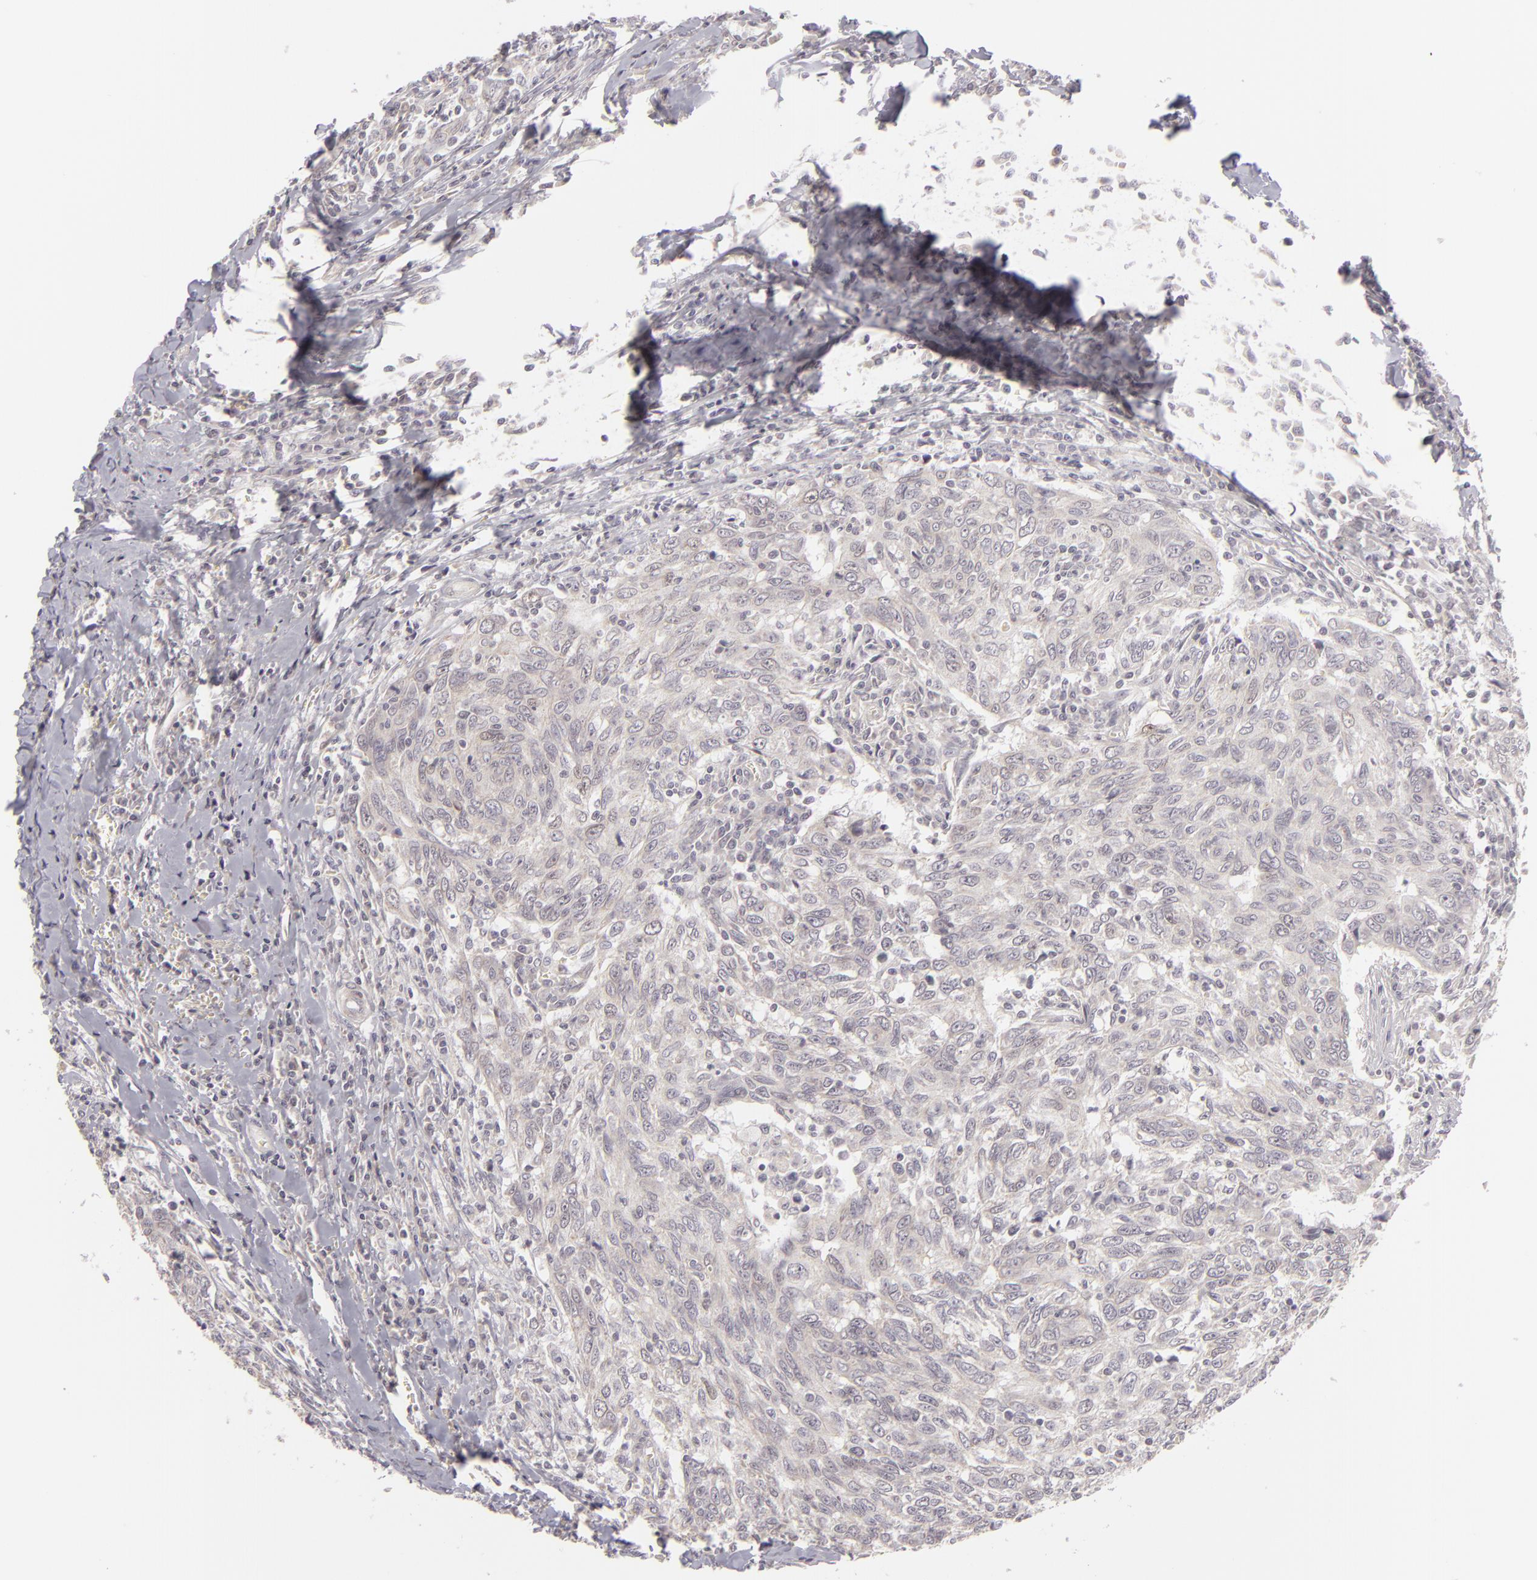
{"staining": {"intensity": "negative", "quantity": "none", "location": "none"}, "tissue": "breast cancer", "cell_type": "Tumor cells", "image_type": "cancer", "snomed": [{"axis": "morphology", "description": "Duct carcinoma"}, {"axis": "topography", "description": "Breast"}], "caption": "This micrograph is of breast invasive ductal carcinoma stained with immunohistochemistry to label a protein in brown with the nuclei are counter-stained blue. There is no expression in tumor cells.", "gene": "SIX1", "patient": {"sex": "female", "age": 50}}